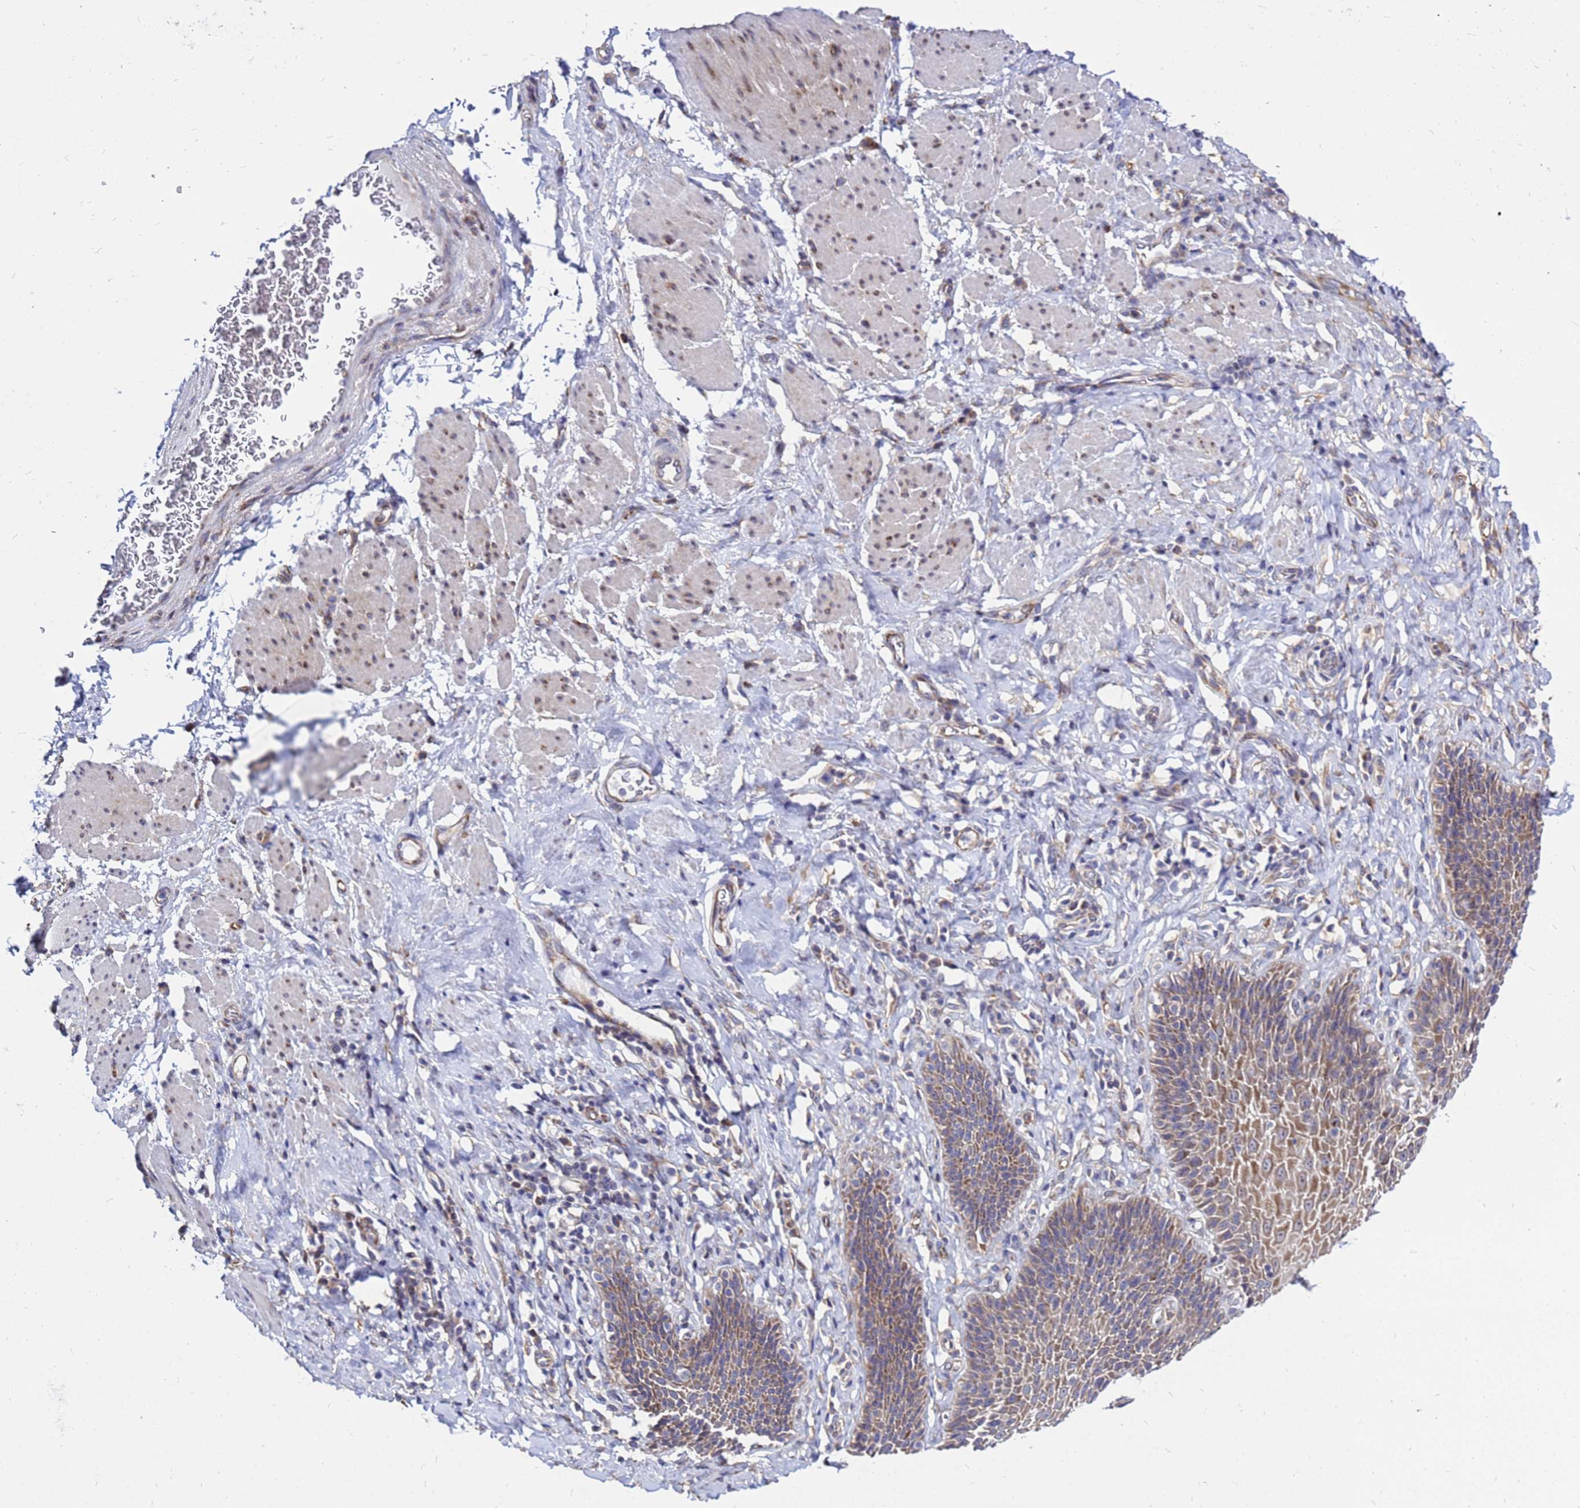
{"staining": {"intensity": "moderate", "quantity": "25%-75%", "location": "cytoplasmic/membranous"}, "tissue": "esophagus", "cell_type": "Squamous epithelial cells", "image_type": "normal", "snomed": [{"axis": "morphology", "description": "Normal tissue, NOS"}, {"axis": "topography", "description": "Esophagus"}], "caption": "Immunohistochemical staining of unremarkable esophagus exhibits moderate cytoplasmic/membranous protein positivity in approximately 25%-75% of squamous epithelial cells.", "gene": "MOB2", "patient": {"sex": "female", "age": 61}}